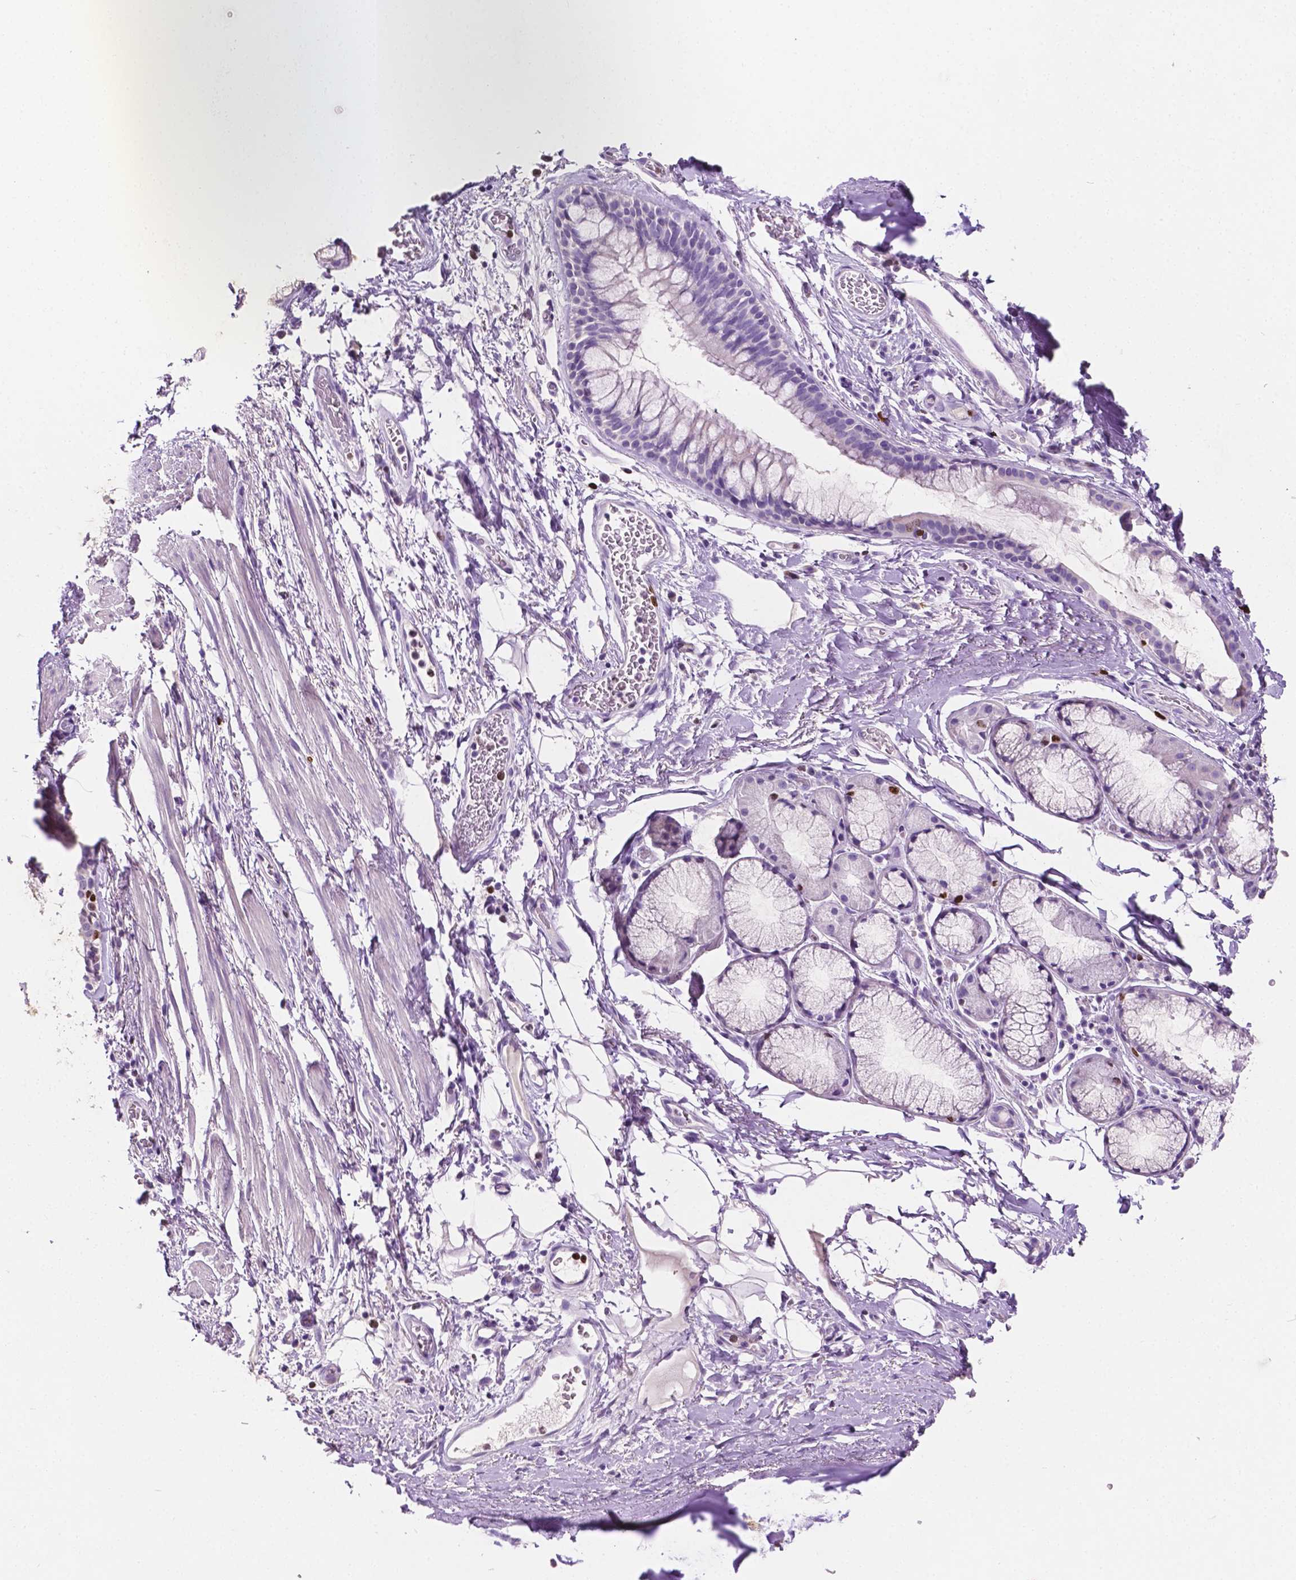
{"staining": {"intensity": "negative", "quantity": "none", "location": "none"}, "tissue": "adipose tissue", "cell_type": "Adipocytes", "image_type": "normal", "snomed": [{"axis": "morphology", "description": "Normal tissue, NOS"}, {"axis": "topography", "description": "Bronchus"}, {"axis": "topography", "description": "Lung"}], "caption": "This is a image of immunohistochemistry staining of normal adipose tissue, which shows no staining in adipocytes.", "gene": "SIAH2", "patient": {"sex": "female", "age": 57}}